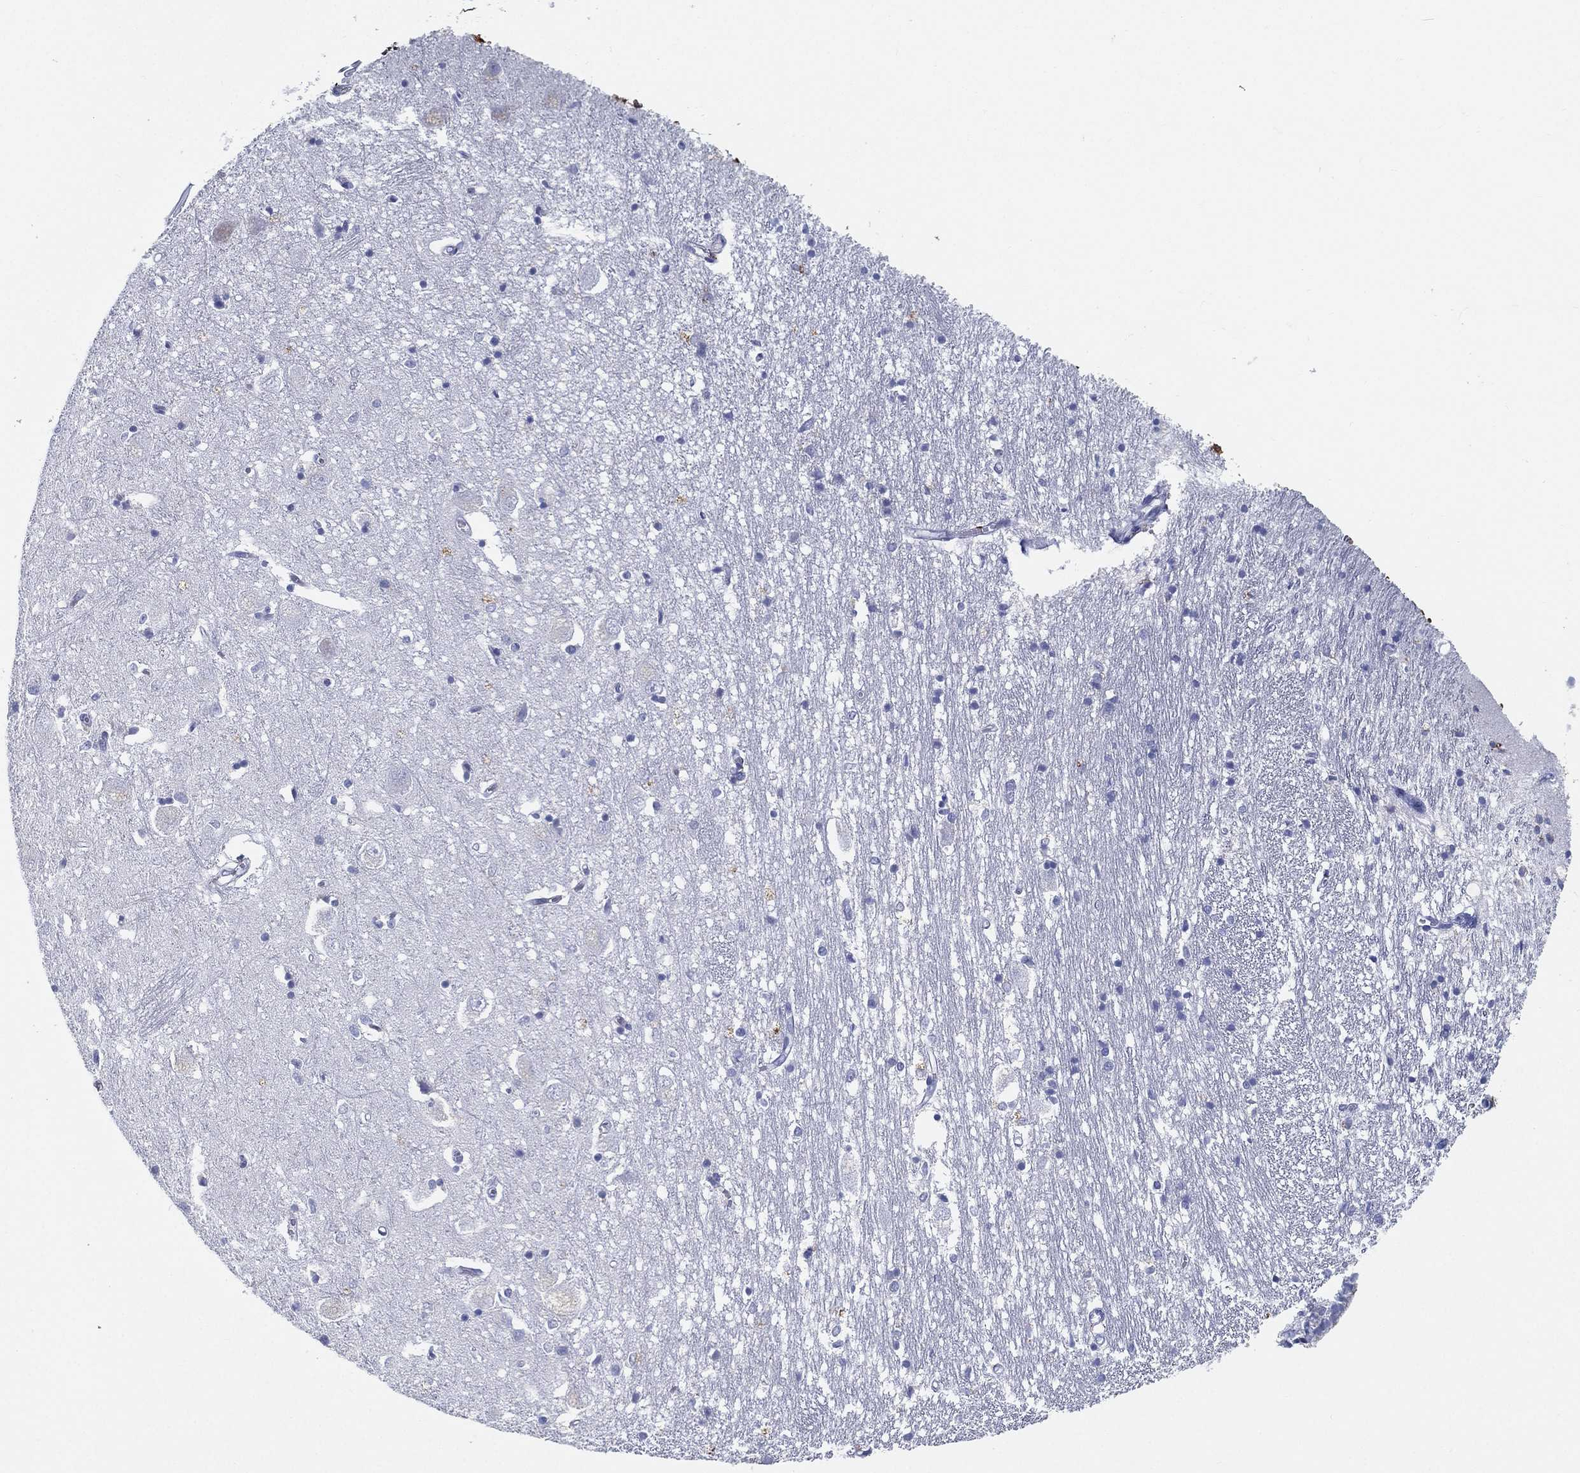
{"staining": {"intensity": "negative", "quantity": "none", "location": "none"}, "tissue": "caudate", "cell_type": "Glial cells", "image_type": "normal", "snomed": [{"axis": "morphology", "description": "Normal tissue, NOS"}, {"axis": "topography", "description": "Lateral ventricle wall"}], "caption": "Immunohistochemistry of unremarkable human caudate displays no positivity in glial cells.", "gene": "IFNB1", "patient": {"sex": "male", "age": 54}}